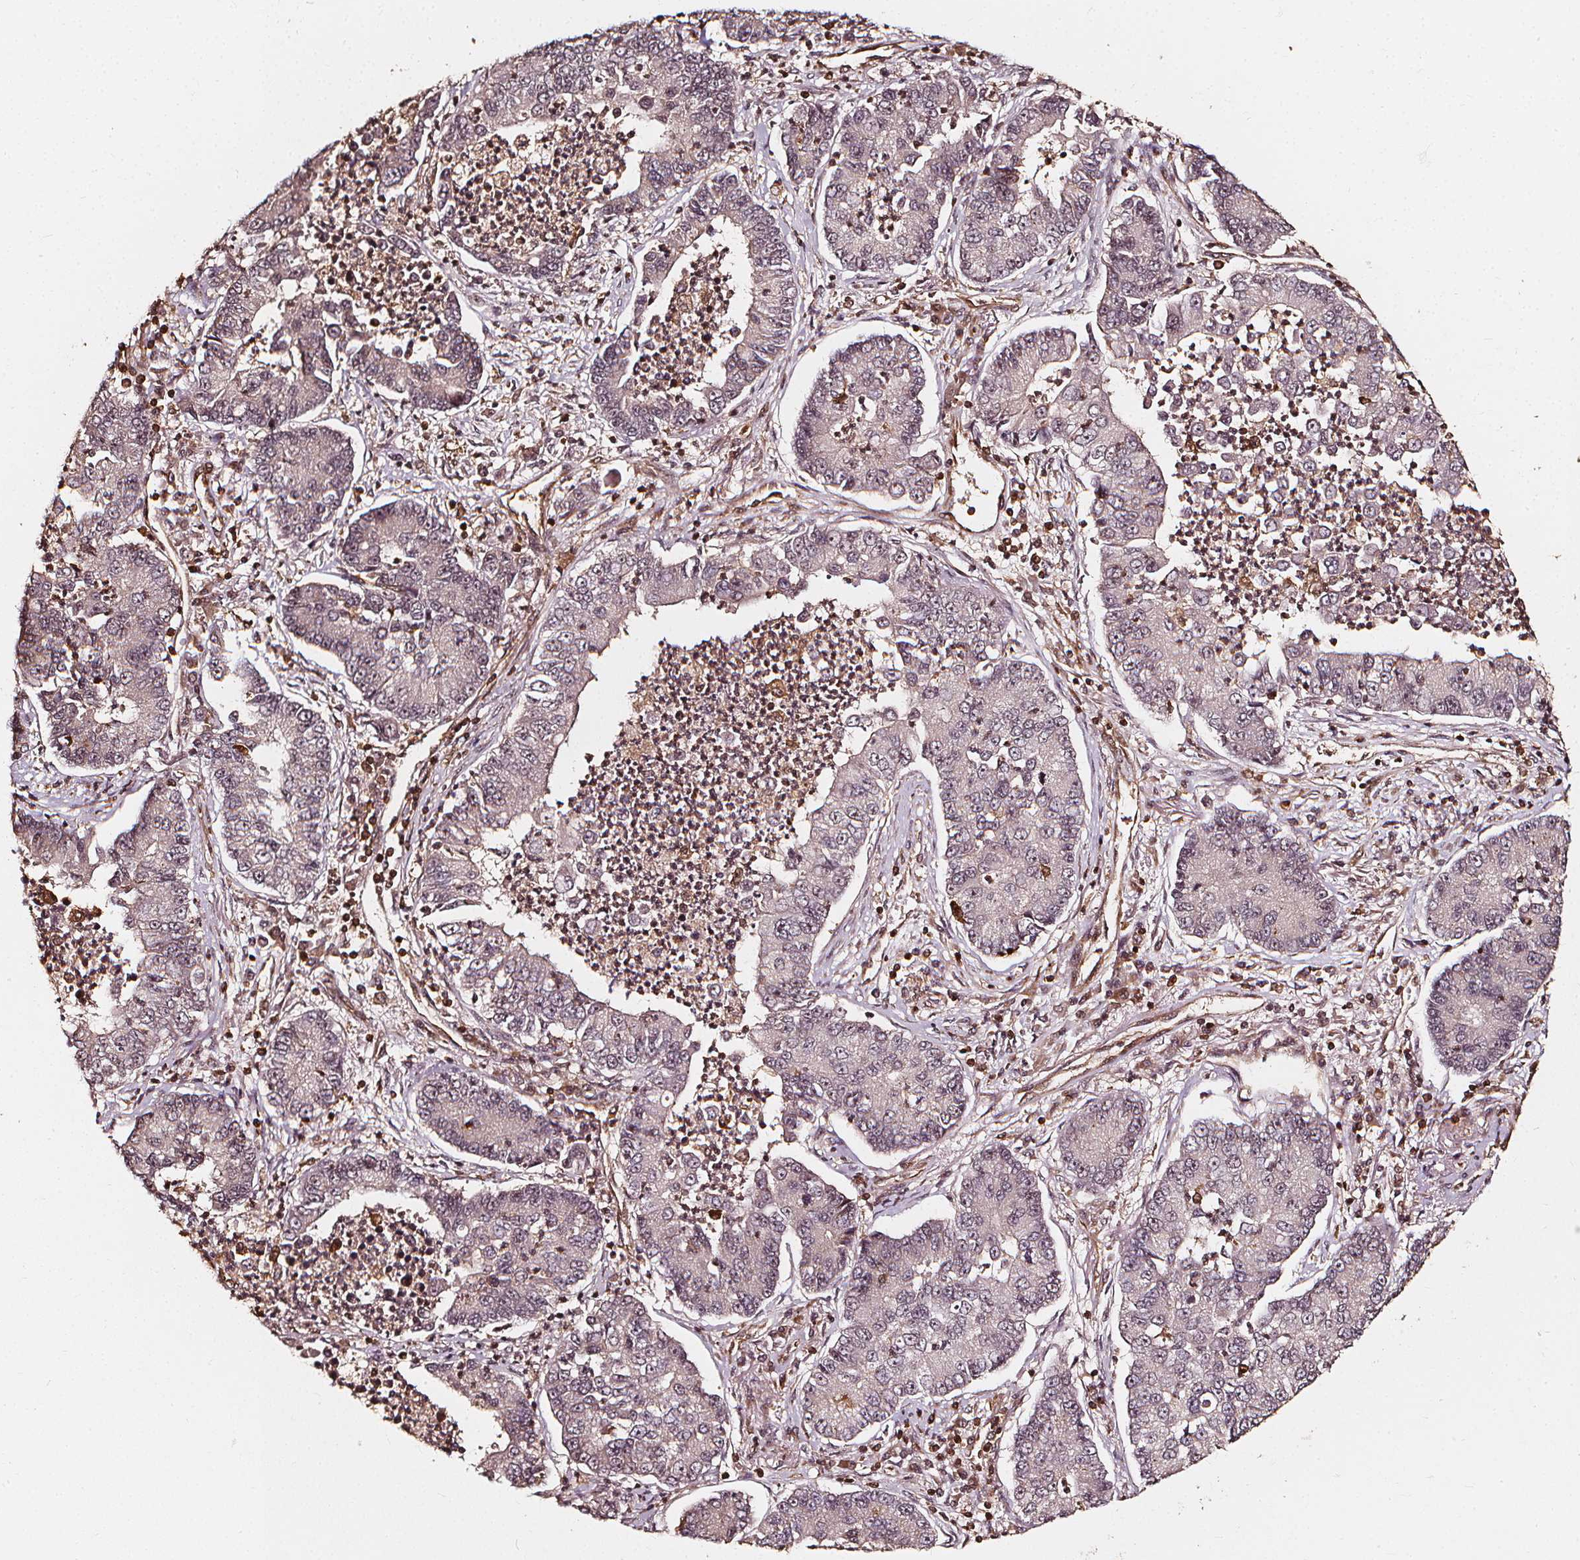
{"staining": {"intensity": "negative", "quantity": "none", "location": "none"}, "tissue": "lung cancer", "cell_type": "Tumor cells", "image_type": "cancer", "snomed": [{"axis": "morphology", "description": "Adenocarcinoma, NOS"}, {"axis": "topography", "description": "Lung"}], "caption": "Protein analysis of adenocarcinoma (lung) demonstrates no significant expression in tumor cells.", "gene": "EXOSC9", "patient": {"sex": "female", "age": 57}}